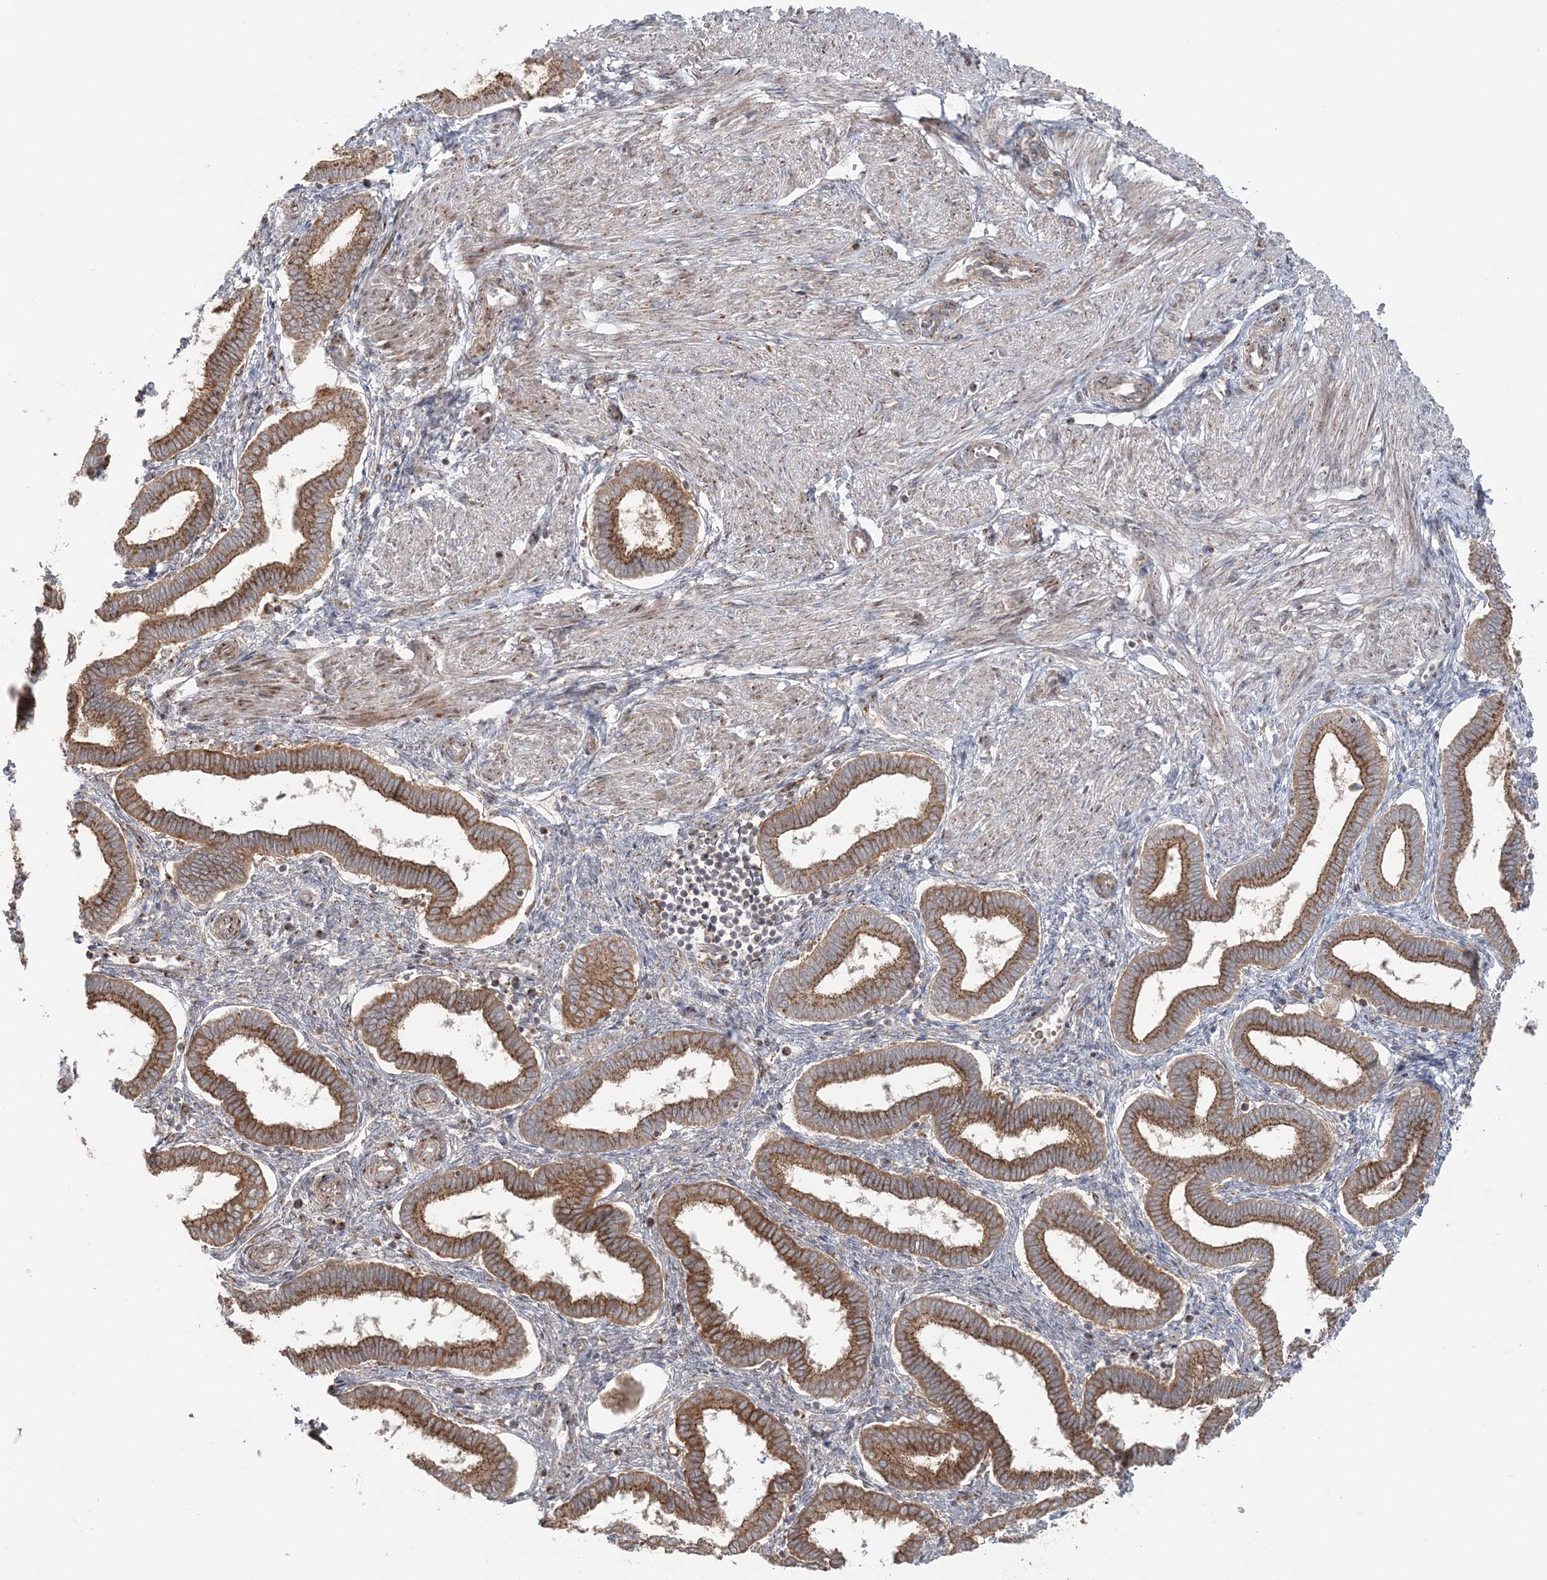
{"staining": {"intensity": "moderate", "quantity": "<25%", "location": "cytoplasmic/membranous"}, "tissue": "endometrium", "cell_type": "Cells in endometrial stroma", "image_type": "normal", "snomed": [{"axis": "morphology", "description": "Normal tissue, NOS"}, {"axis": "topography", "description": "Endometrium"}], "caption": "Approximately <25% of cells in endometrial stroma in normal endometrium exhibit moderate cytoplasmic/membranous protein expression as visualized by brown immunohistochemical staining.", "gene": "ABCC3", "patient": {"sex": "female", "age": 24}}